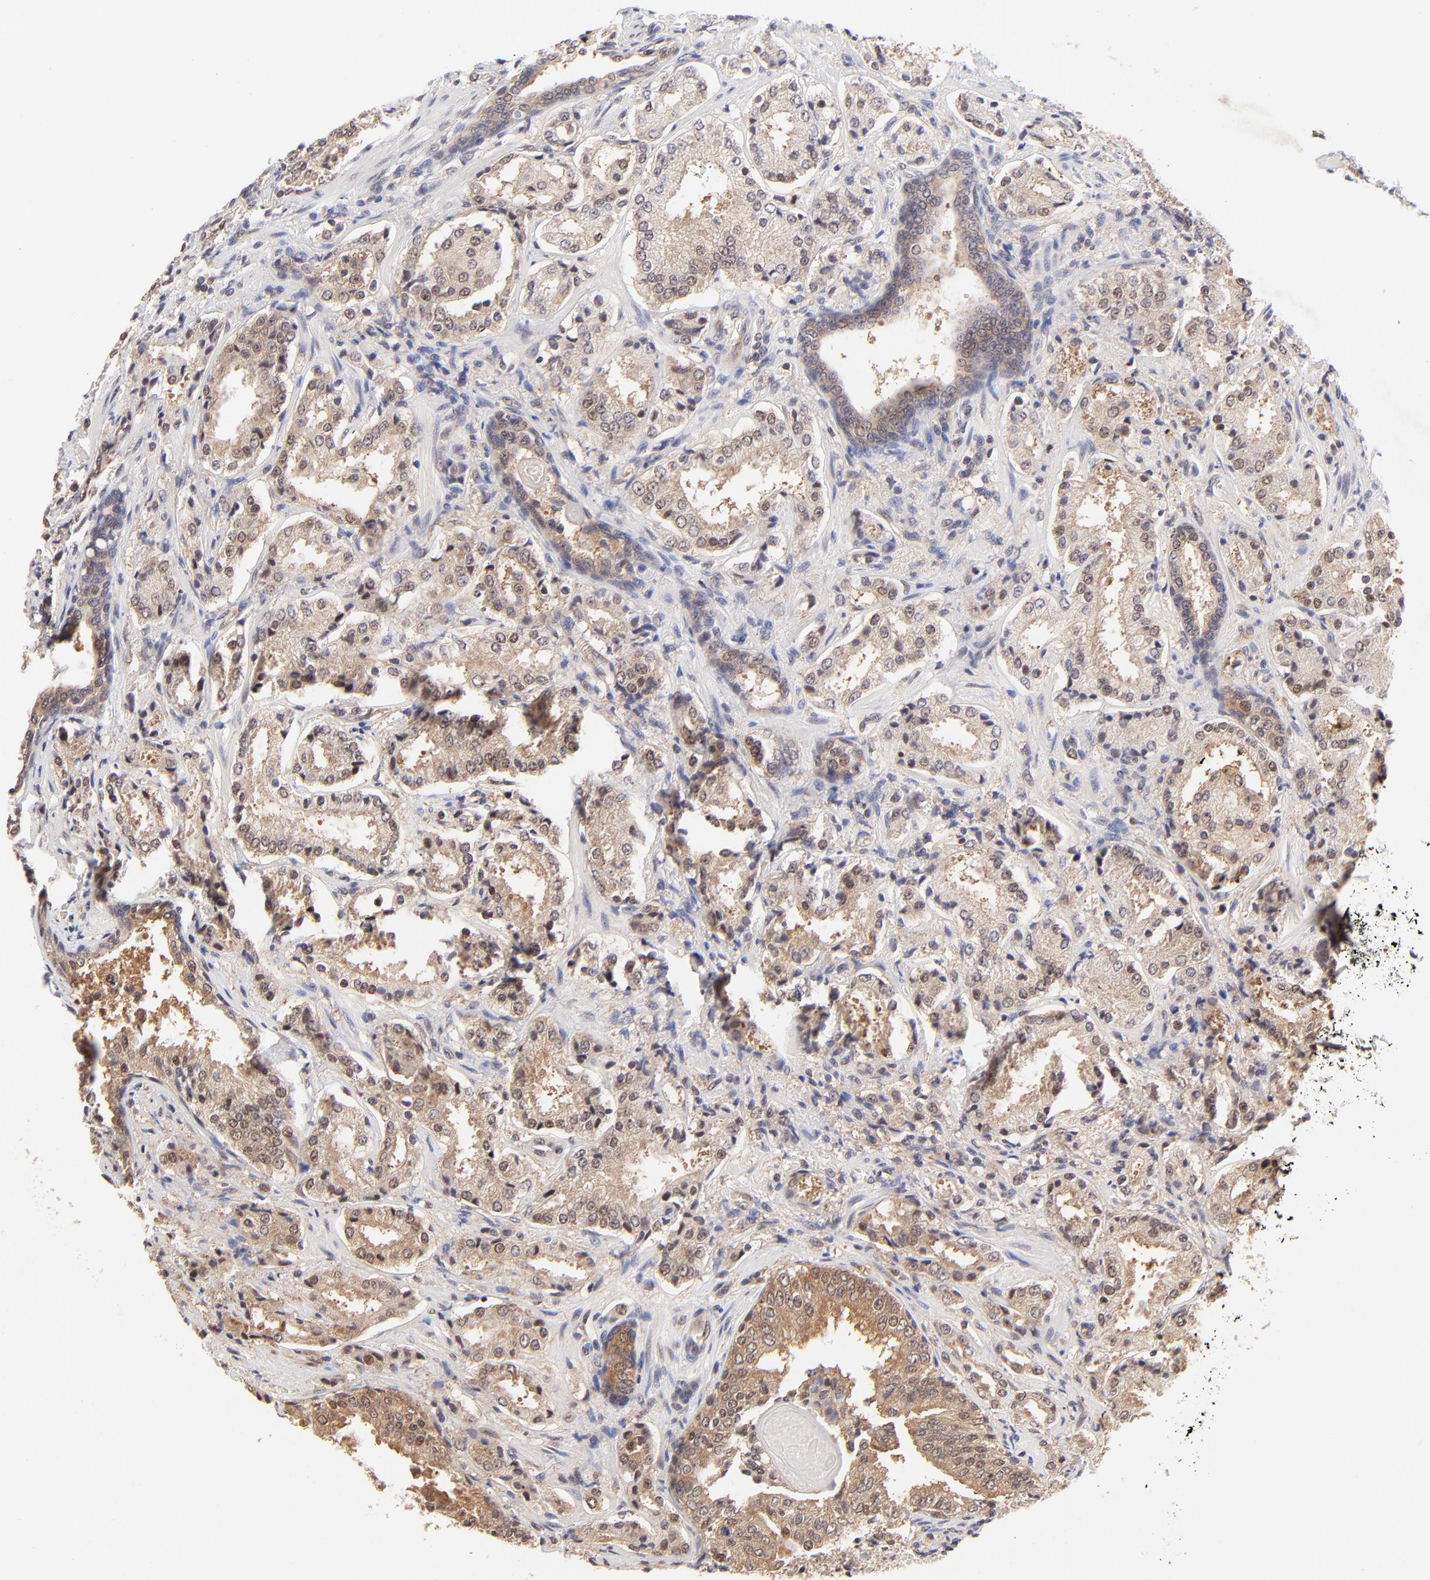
{"staining": {"intensity": "moderate", "quantity": ">75%", "location": "cytoplasmic/membranous"}, "tissue": "prostate cancer", "cell_type": "Tumor cells", "image_type": "cancer", "snomed": [{"axis": "morphology", "description": "Adenocarcinoma, High grade"}, {"axis": "topography", "description": "Prostate"}], "caption": "Immunohistochemistry image of prostate high-grade adenocarcinoma stained for a protein (brown), which displays medium levels of moderate cytoplasmic/membranous positivity in approximately >75% of tumor cells.", "gene": "PSMC4", "patient": {"sex": "male", "age": 58}}